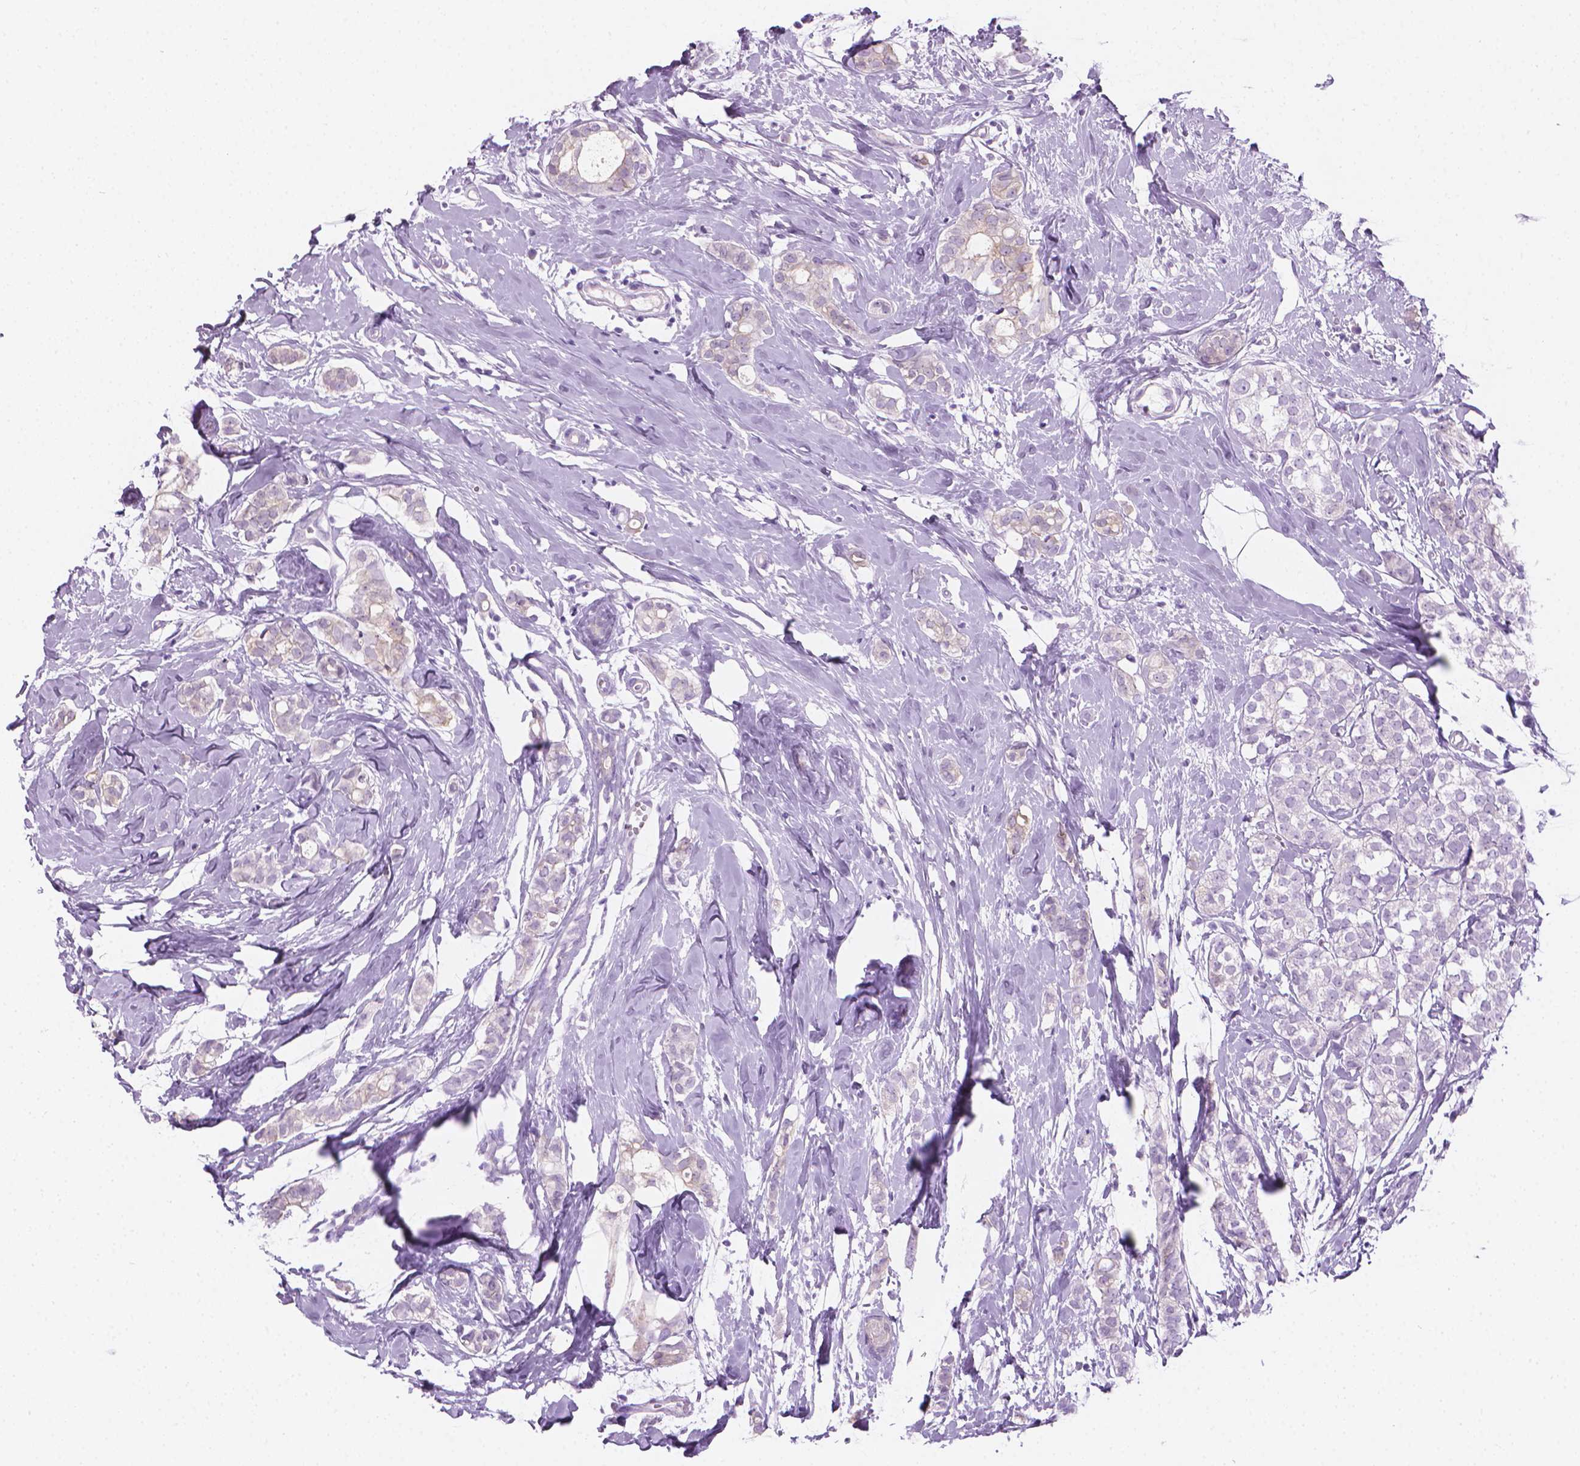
{"staining": {"intensity": "negative", "quantity": "none", "location": "none"}, "tissue": "breast cancer", "cell_type": "Tumor cells", "image_type": "cancer", "snomed": [{"axis": "morphology", "description": "Duct carcinoma"}, {"axis": "topography", "description": "Breast"}], "caption": "Tumor cells are negative for protein expression in human breast cancer. (DAB (3,3'-diaminobenzidine) immunohistochemistry with hematoxylin counter stain).", "gene": "TTC29", "patient": {"sex": "female", "age": 40}}